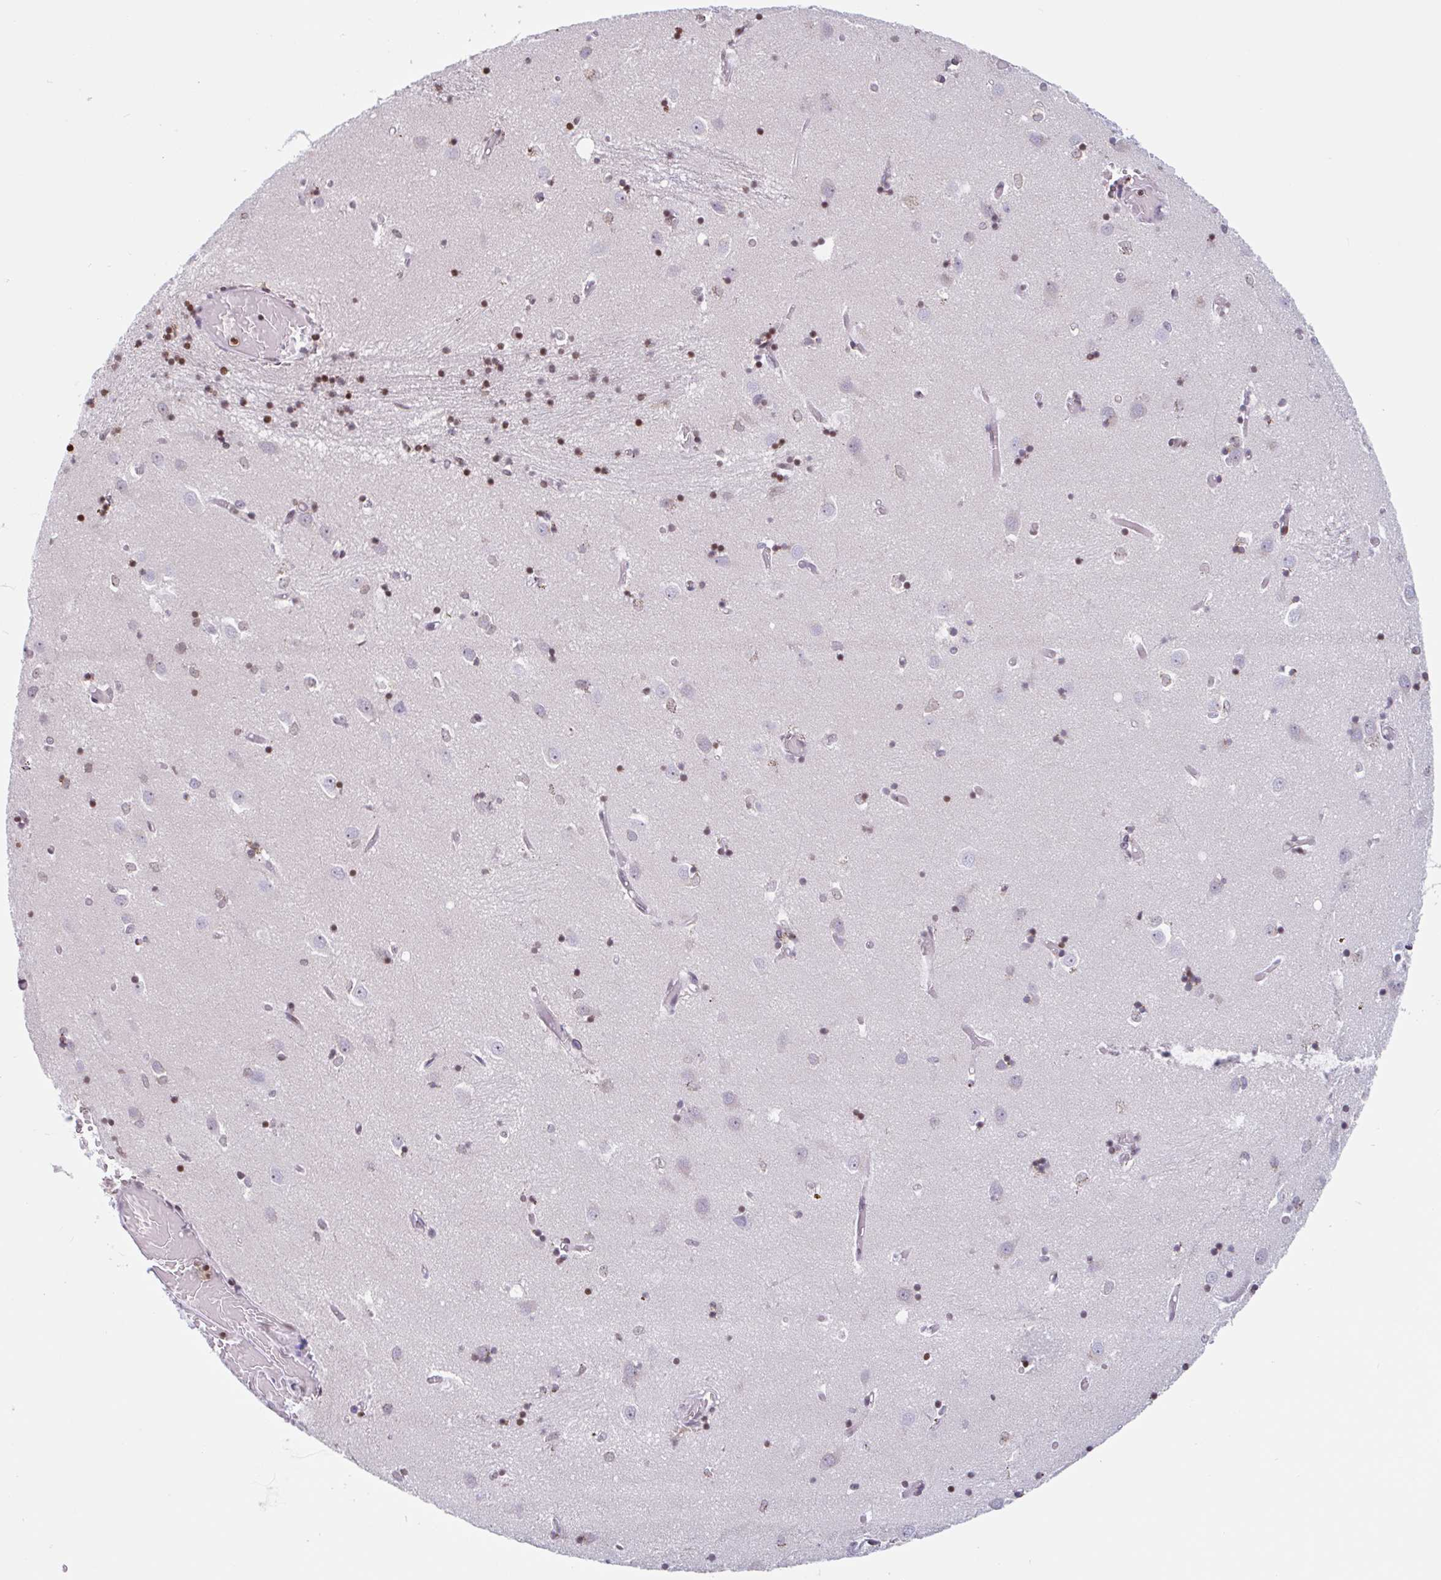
{"staining": {"intensity": "moderate", "quantity": ">75%", "location": "nuclear"}, "tissue": "caudate", "cell_type": "Glial cells", "image_type": "normal", "snomed": [{"axis": "morphology", "description": "Normal tissue, NOS"}, {"axis": "topography", "description": "Lateral ventricle wall"}], "caption": "Benign caudate reveals moderate nuclear positivity in about >75% of glial cells.", "gene": "NOL6", "patient": {"sex": "male", "age": 70}}